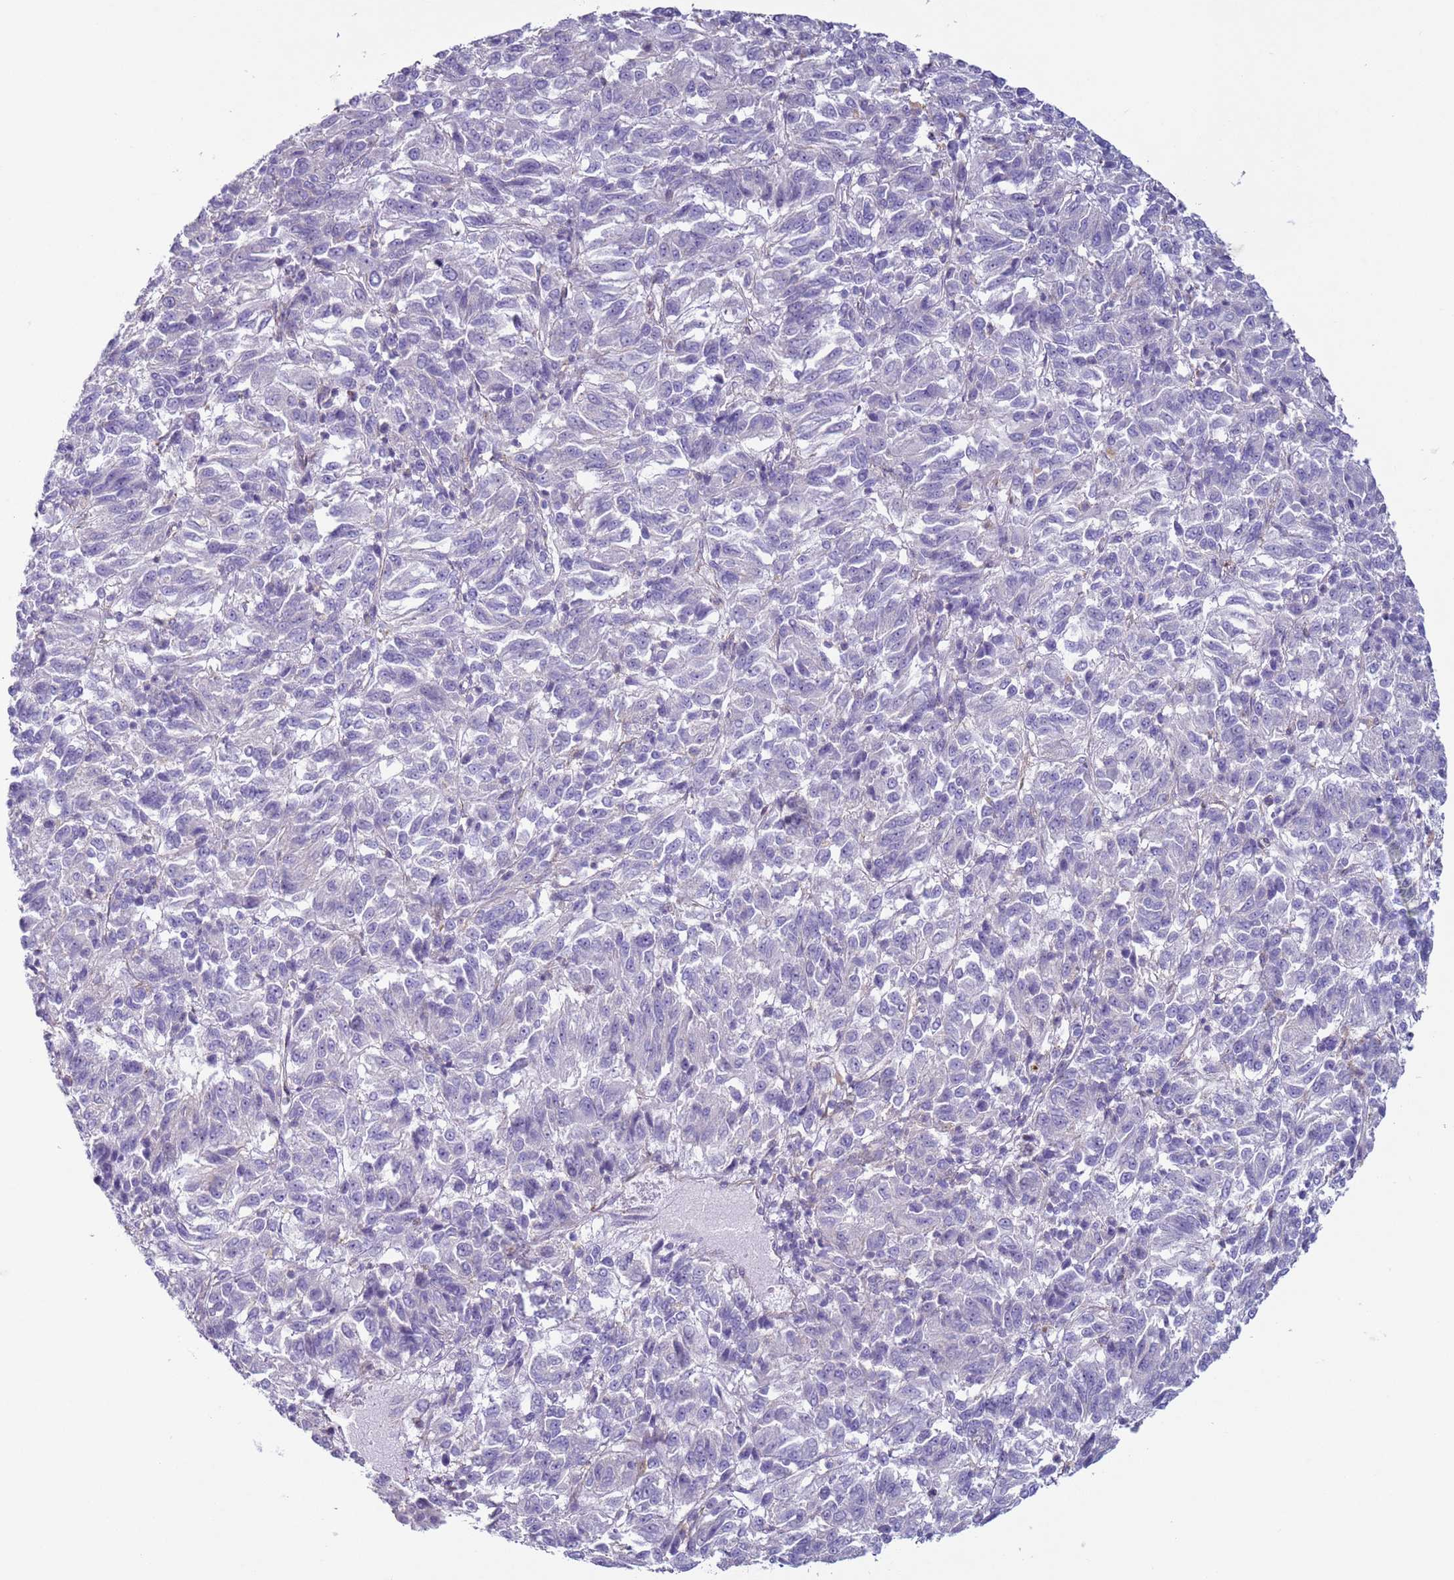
{"staining": {"intensity": "negative", "quantity": "none", "location": "none"}, "tissue": "melanoma", "cell_type": "Tumor cells", "image_type": "cancer", "snomed": [{"axis": "morphology", "description": "Malignant melanoma, Metastatic site"}, {"axis": "topography", "description": "Lung"}], "caption": "Human melanoma stained for a protein using immunohistochemistry (IHC) exhibits no expression in tumor cells.", "gene": "HEATR1", "patient": {"sex": "male", "age": 64}}